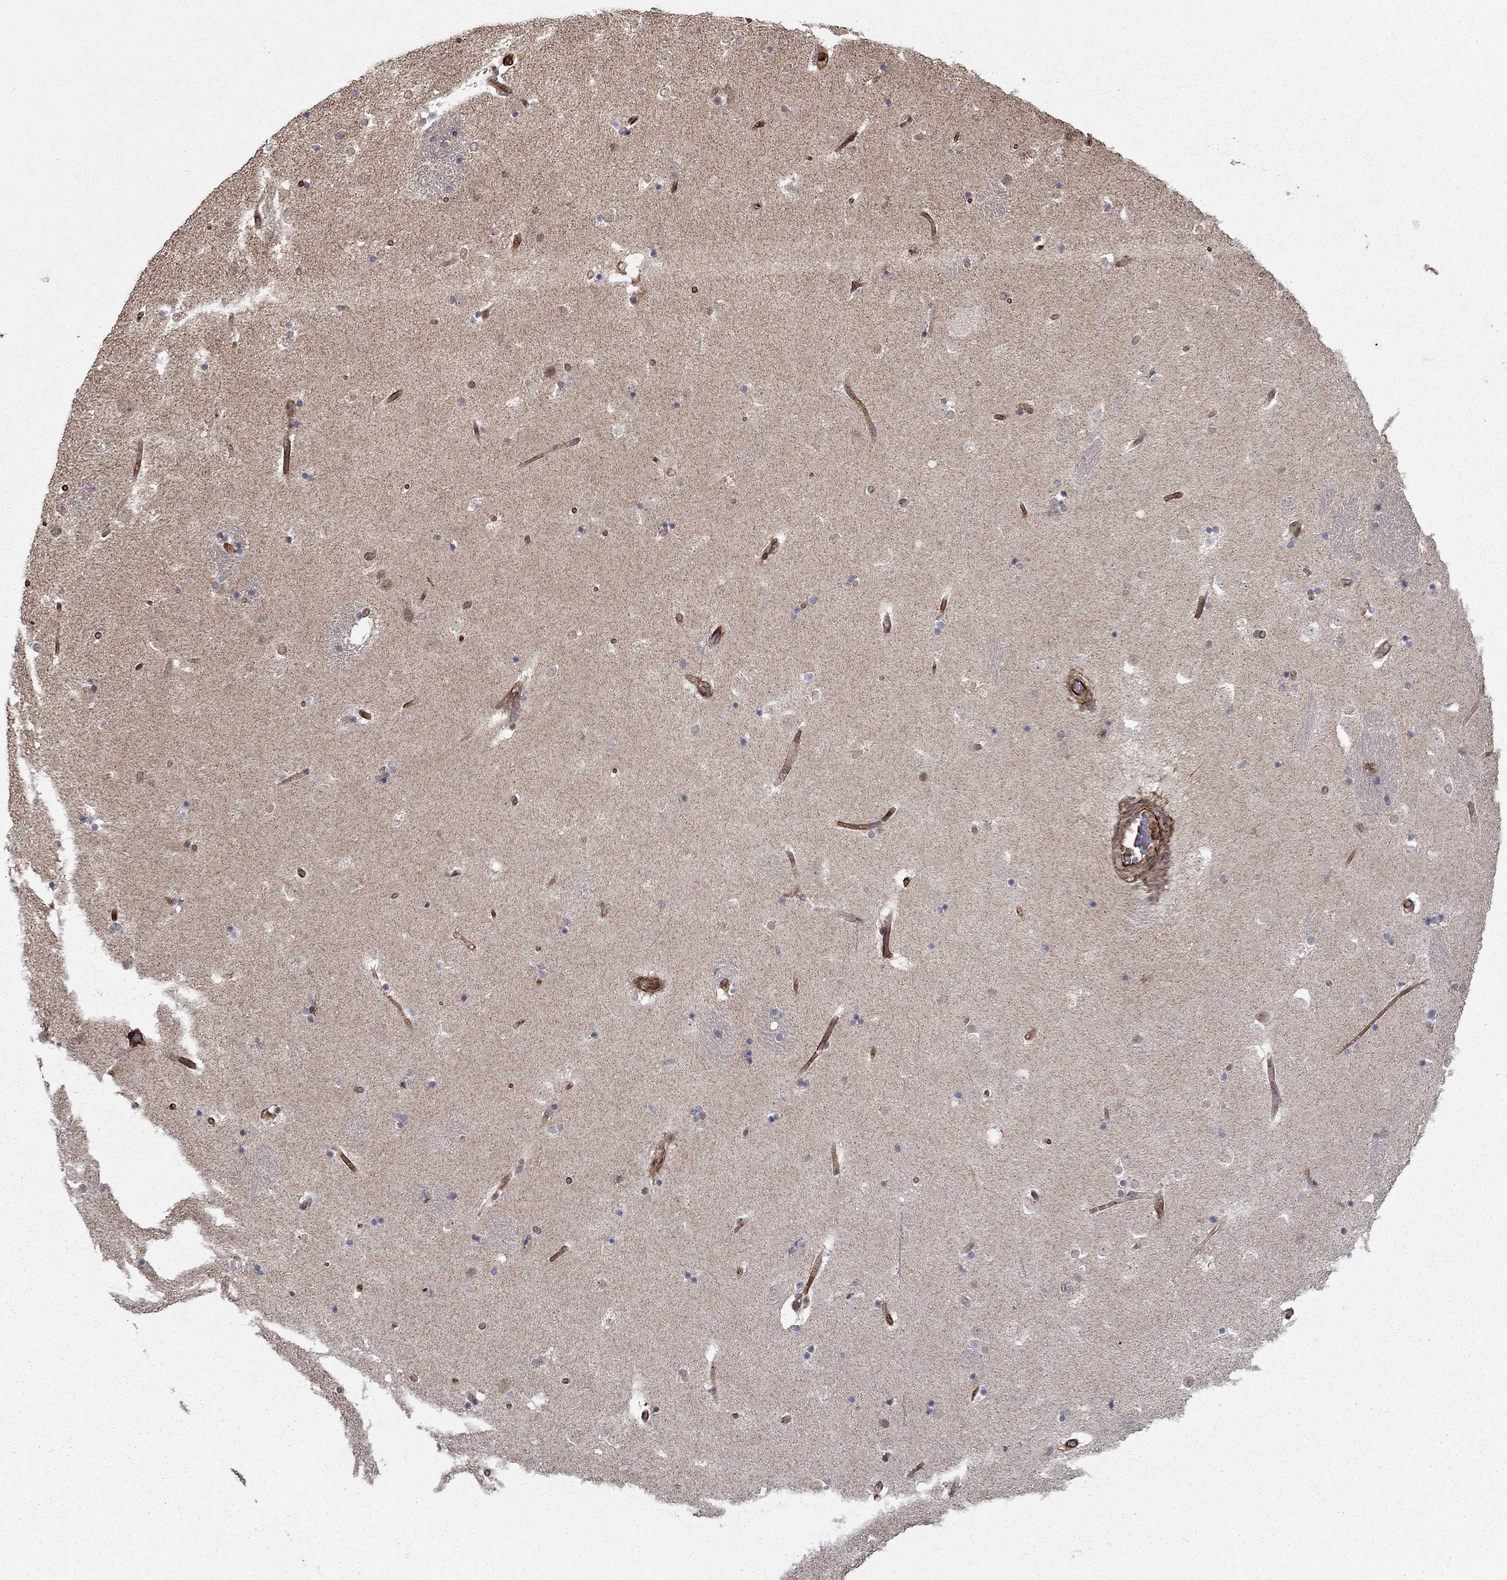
{"staining": {"intensity": "negative", "quantity": "none", "location": "none"}, "tissue": "caudate", "cell_type": "Glial cells", "image_type": "normal", "snomed": [{"axis": "morphology", "description": "Normal tissue, NOS"}, {"axis": "topography", "description": "Lateral ventricle wall"}], "caption": "An image of caudate stained for a protein reveals no brown staining in glial cells.", "gene": "ADM", "patient": {"sex": "male", "age": 51}}